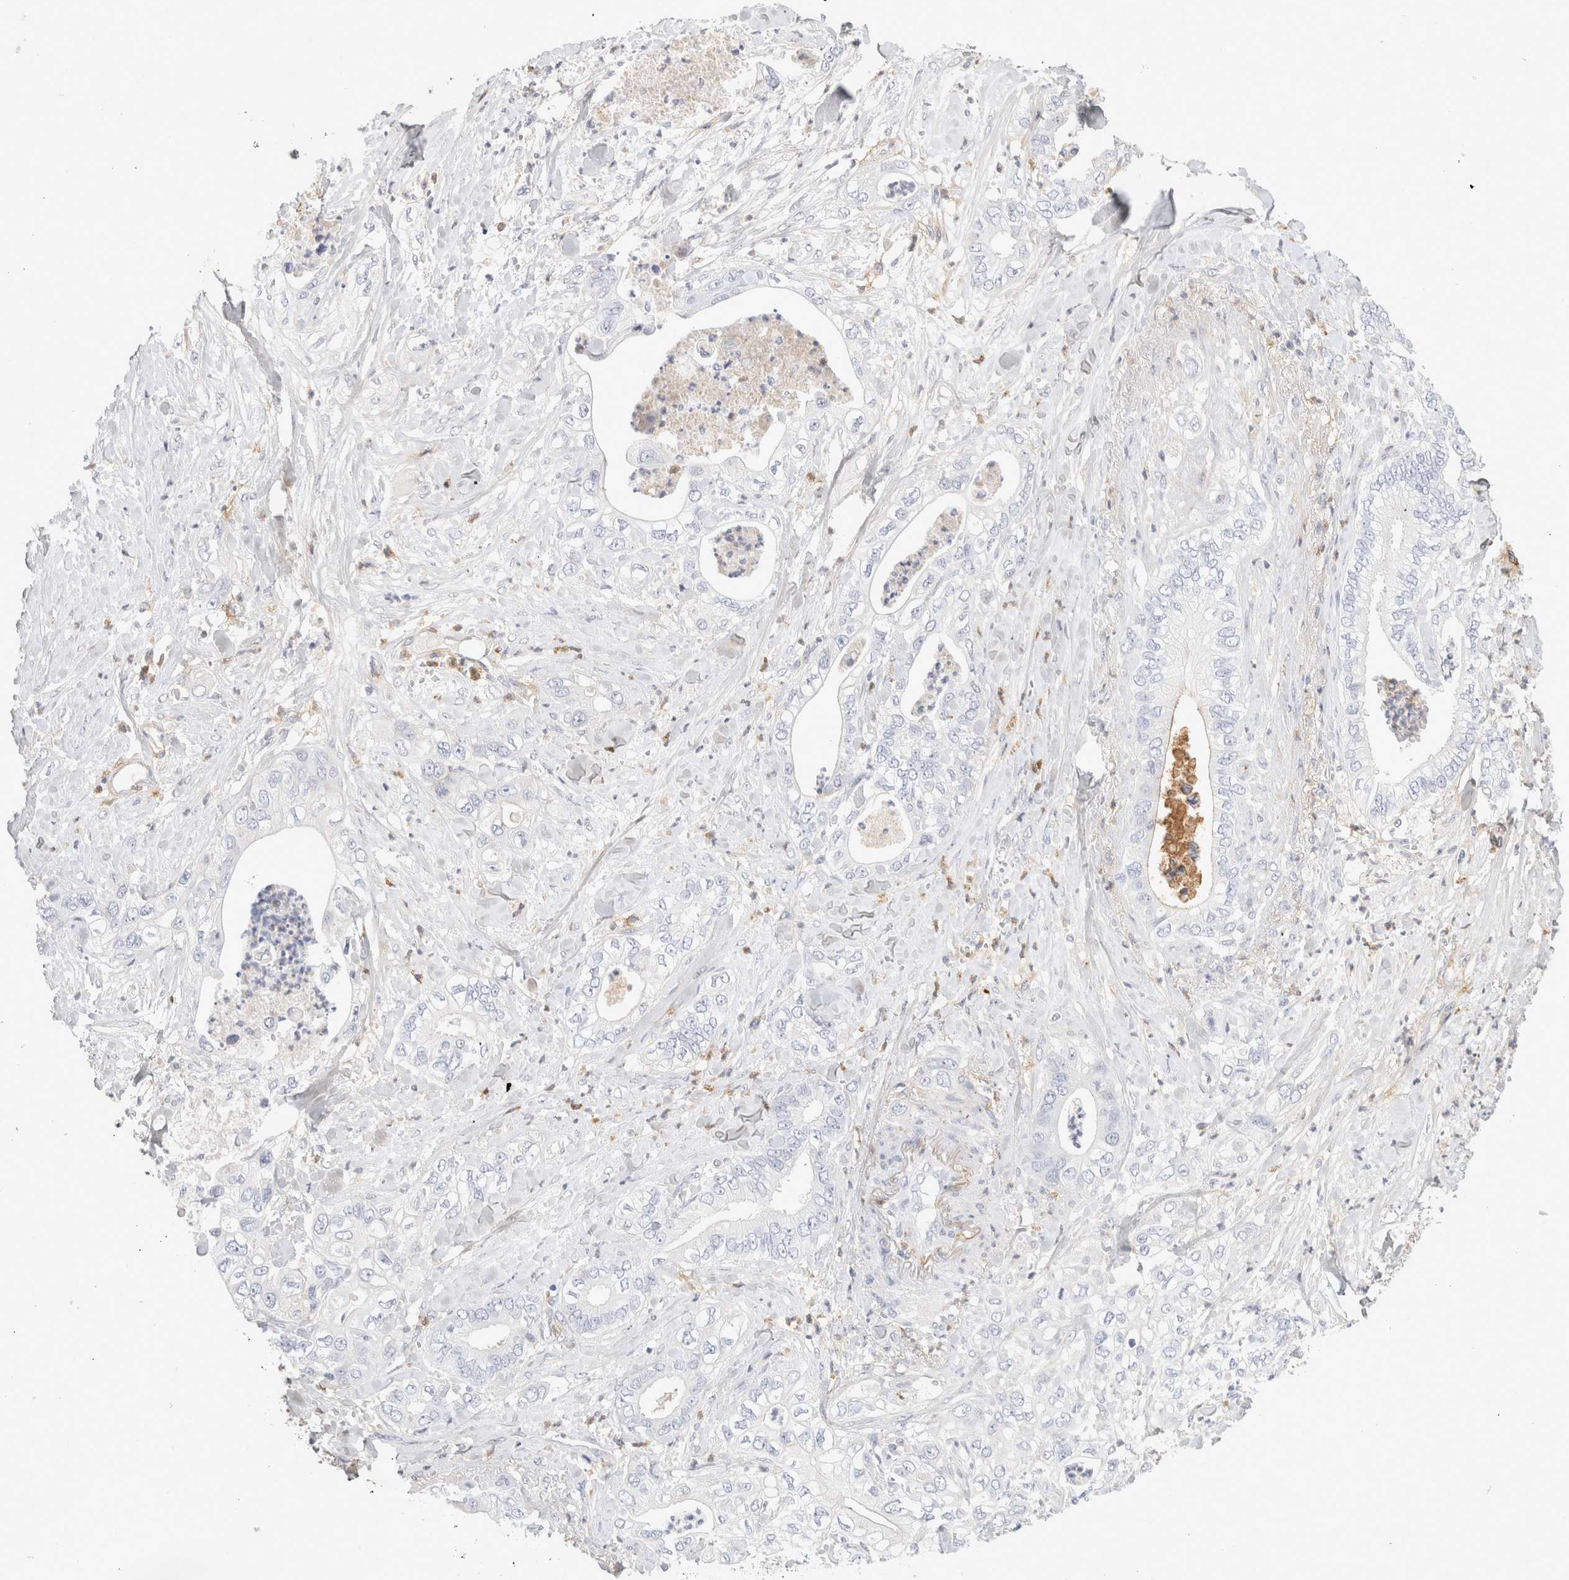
{"staining": {"intensity": "negative", "quantity": "none", "location": "none"}, "tissue": "pancreatic cancer", "cell_type": "Tumor cells", "image_type": "cancer", "snomed": [{"axis": "morphology", "description": "Adenocarcinoma, NOS"}, {"axis": "topography", "description": "Pancreas"}], "caption": "Image shows no protein expression in tumor cells of pancreatic cancer tissue.", "gene": "FGL2", "patient": {"sex": "female", "age": 78}}